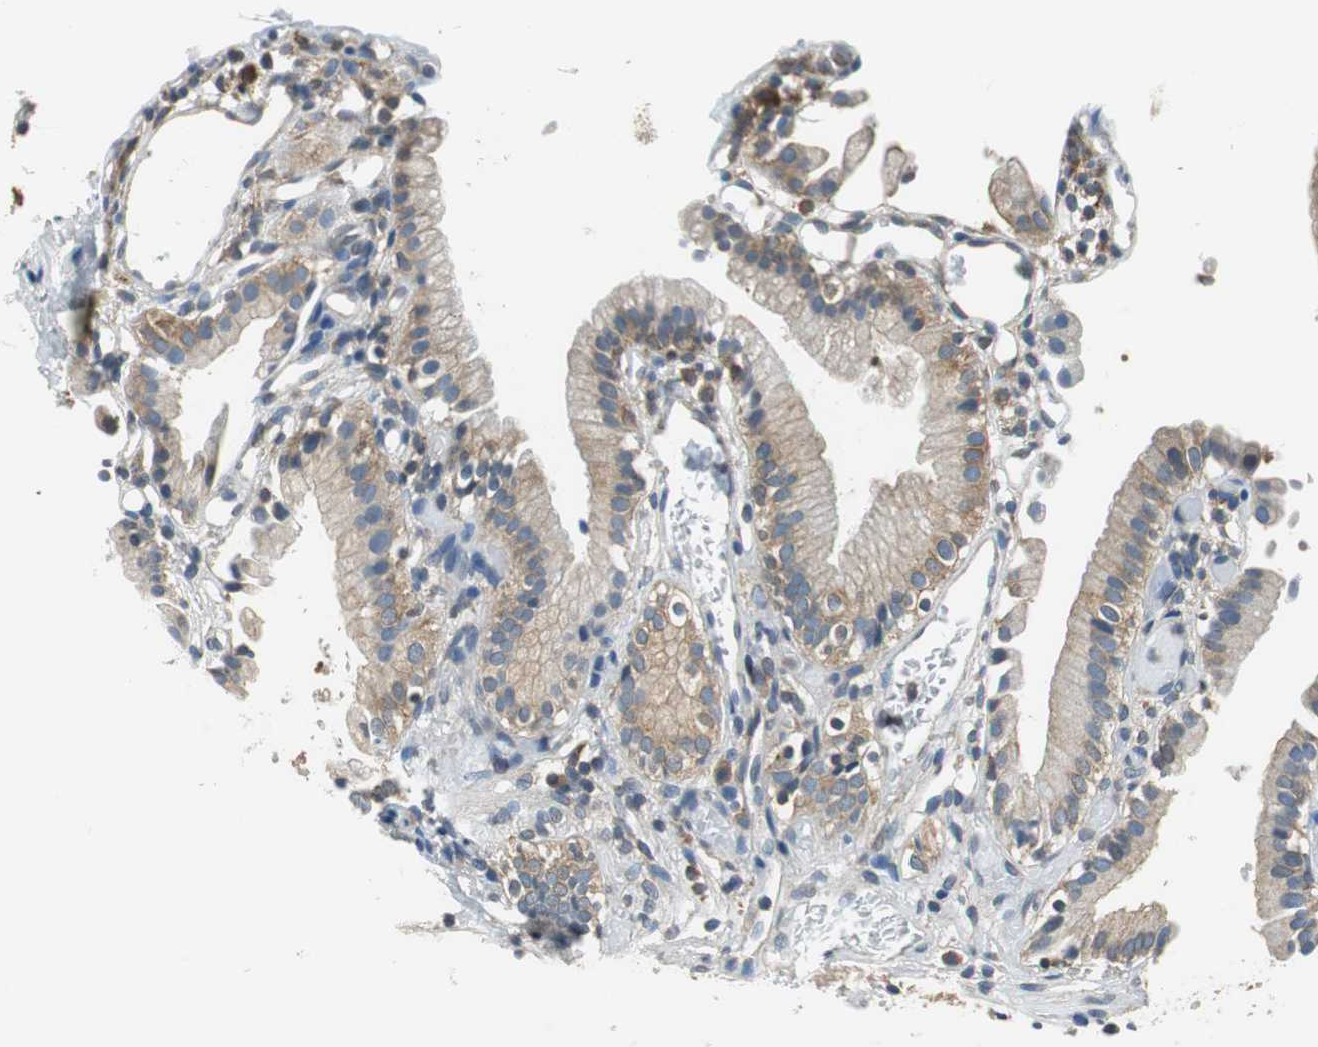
{"staining": {"intensity": "moderate", "quantity": ">75%", "location": "cytoplasmic/membranous"}, "tissue": "gallbladder", "cell_type": "Glandular cells", "image_type": "normal", "snomed": [{"axis": "morphology", "description": "Normal tissue, NOS"}, {"axis": "topography", "description": "Gallbladder"}], "caption": "This histopathology image shows normal gallbladder stained with immunohistochemistry (IHC) to label a protein in brown. The cytoplasmic/membranous of glandular cells show moderate positivity for the protein. Nuclei are counter-stained blue.", "gene": "CNOT3", "patient": {"sex": "male", "age": 65}}